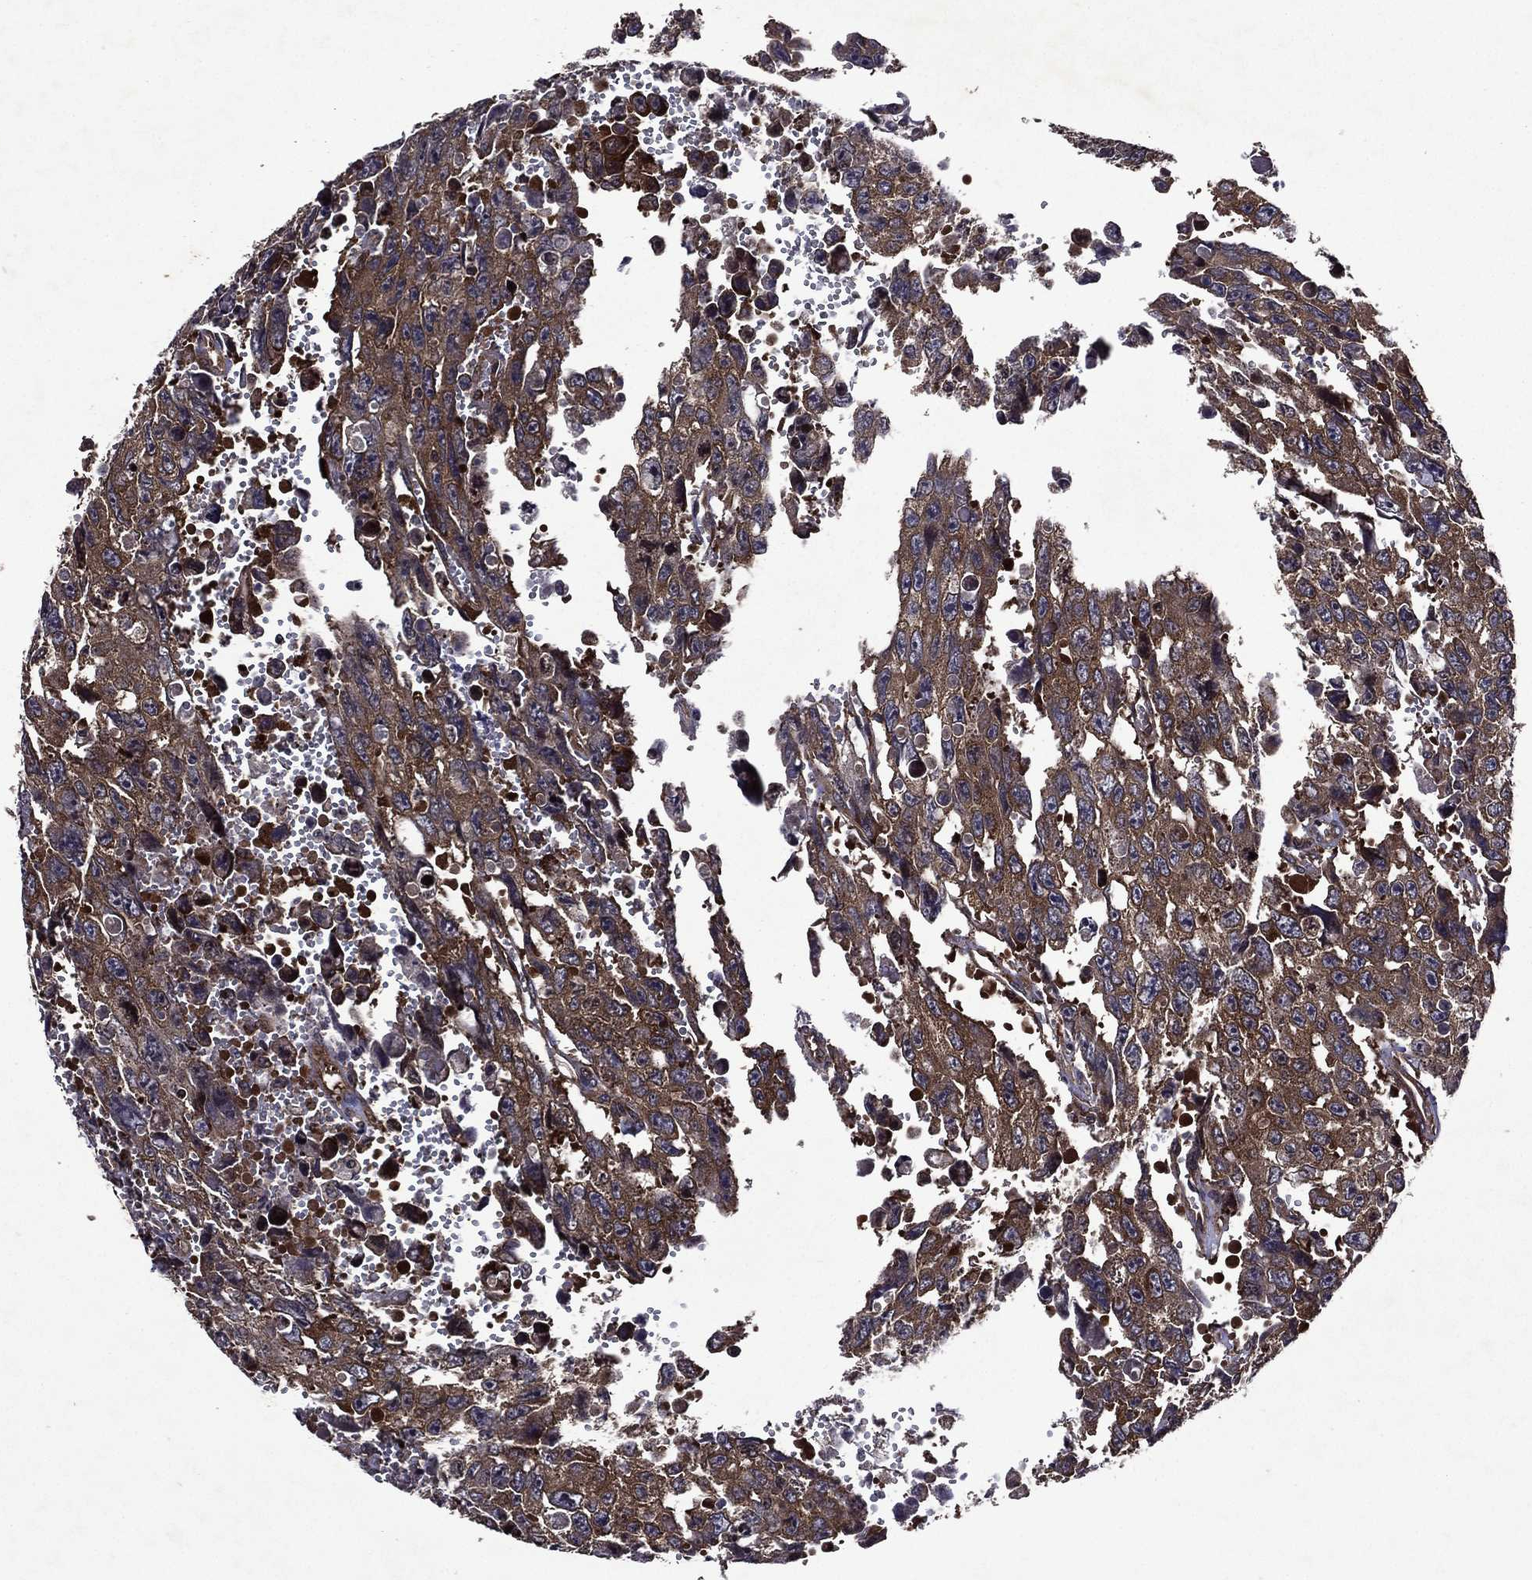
{"staining": {"intensity": "weak", "quantity": ">75%", "location": "cytoplasmic/membranous"}, "tissue": "testis cancer", "cell_type": "Tumor cells", "image_type": "cancer", "snomed": [{"axis": "morphology", "description": "Seminoma, NOS"}, {"axis": "topography", "description": "Testis"}], "caption": "Immunohistochemistry (IHC) photomicrograph of neoplastic tissue: human testis cancer (seminoma) stained using immunohistochemistry (IHC) reveals low levels of weak protein expression localized specifically in the cytoplasmic/membranous of tumor cells, appearing as a cytoplasmic/membranous brown color.", "gene": "EIF2B4", "patient": {"sex": "male", "age": 26}}